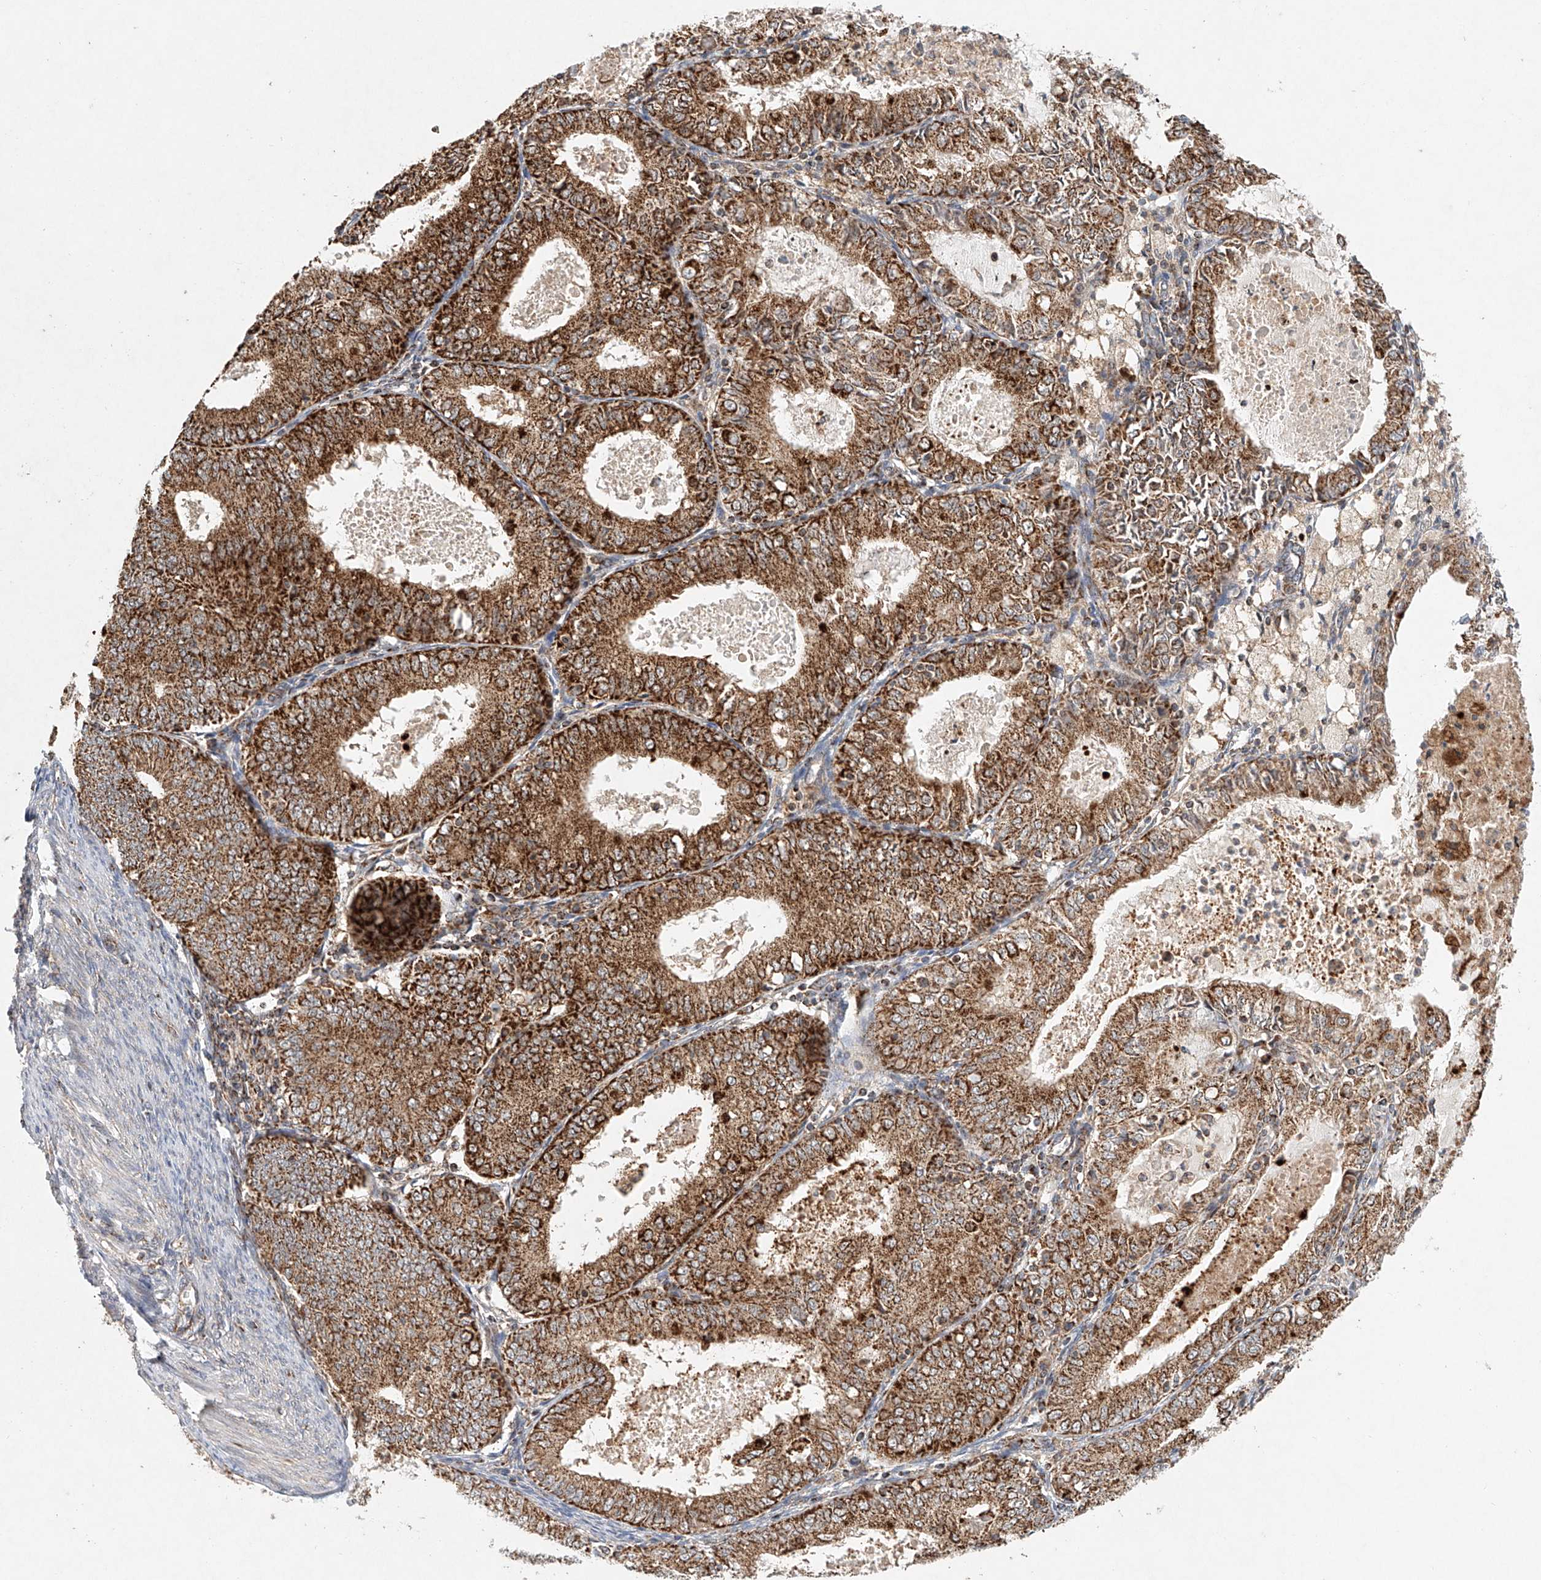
{"staining": {"intensity": "strong", "quantity": ">75%", "location": "cytoplasmic/membranous"}, "tissue": "endometrial cancer", "cell_type": "Tumor cells", "image_type": "cancer", "snomed": [{"axis": "morphology", "description": "Adenocarcinoma, NOS"}, {"axis": "topography", "description": "Endometrium"}], "caption": "This micrograph exhibits IHC staining of human endometrial cancer (adenocarcinoma), with high strong cytoplasmic/membranous staining in approximately >75% of tumor cells.", "gene": "DCAF11", "patient": {"sex": "female", "age": 57}}